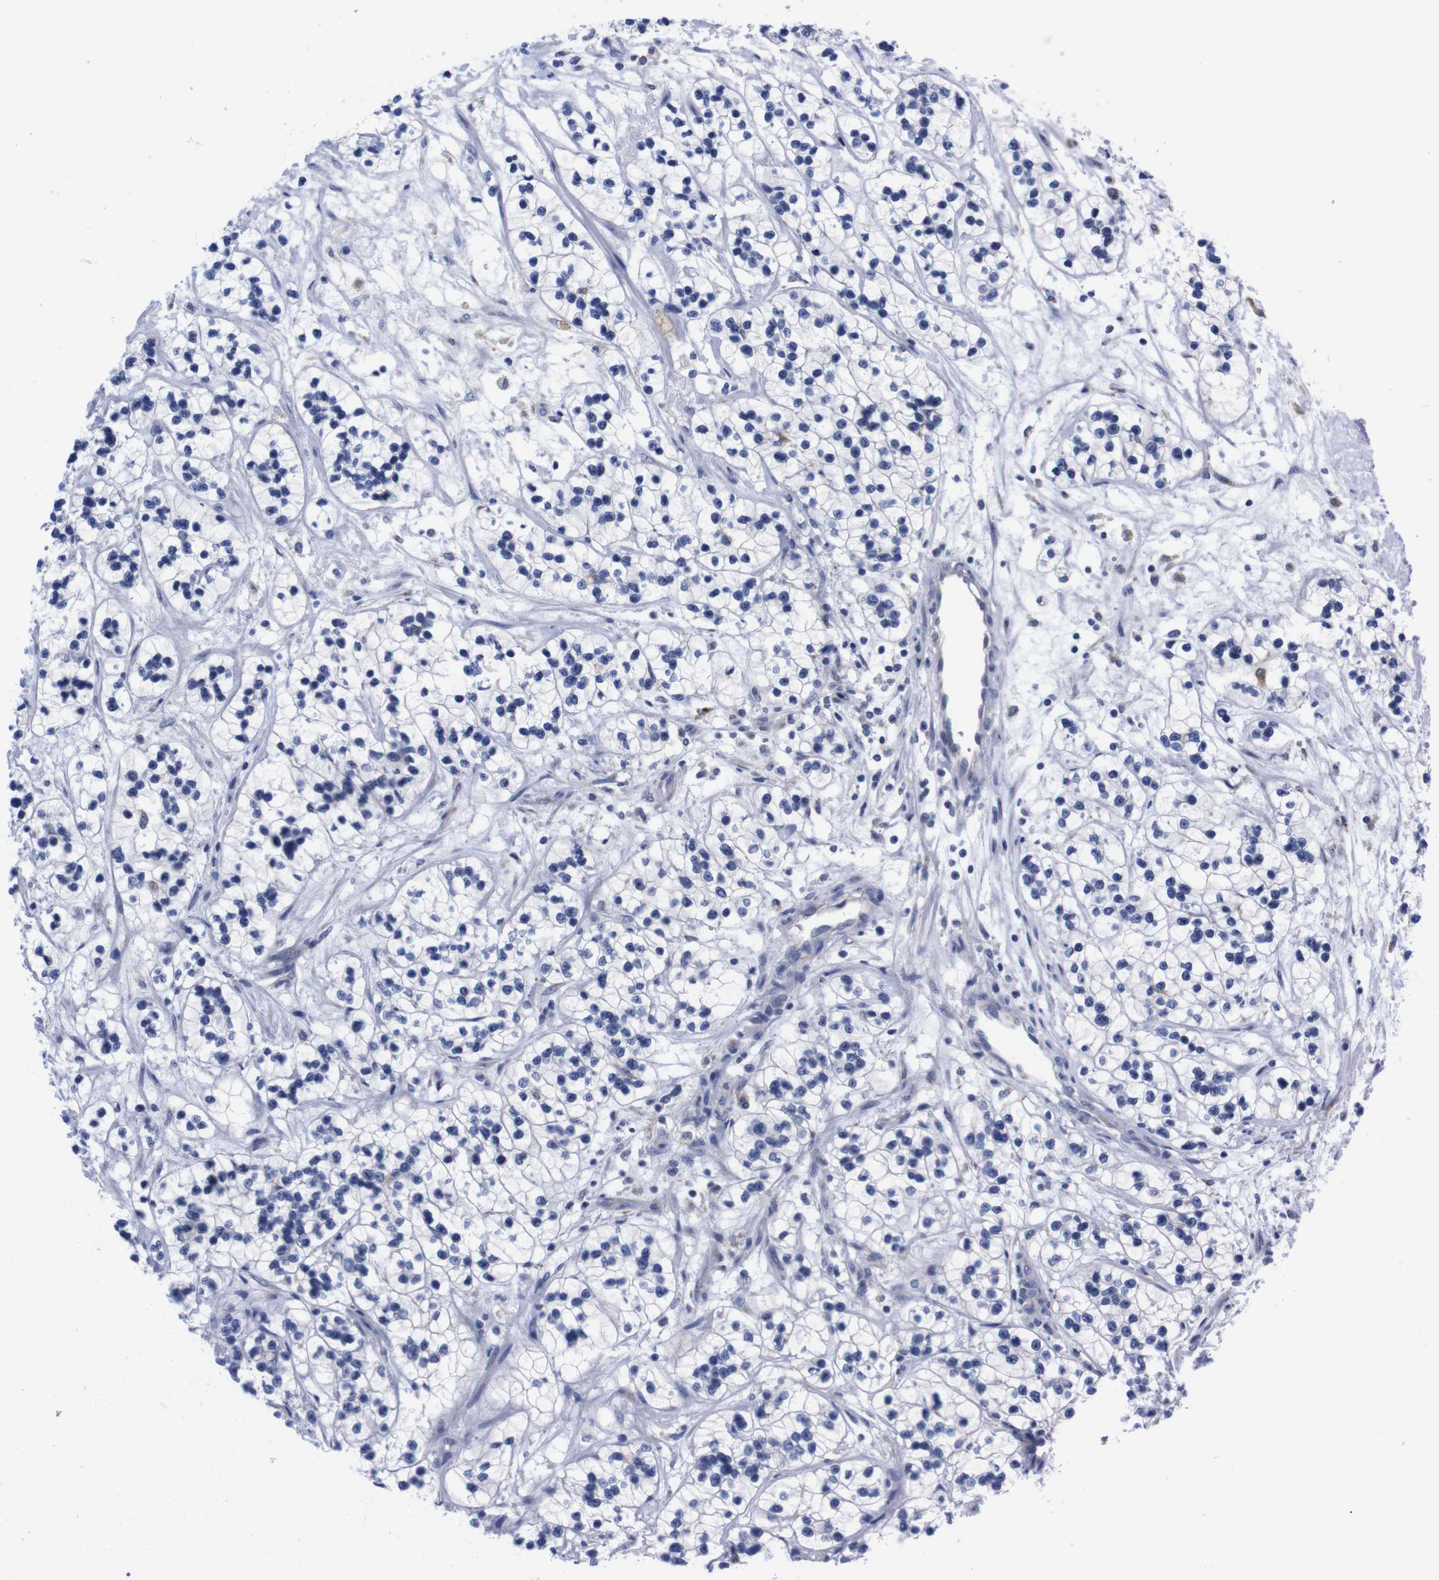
{"staining": {"intensity": "negative", "quantity": "none", "location": "none"}, "tissue": "renal cancer", "cell_type": "Tumor cells", "image_type": "cancer", "snomed": [{"axis": "morphology", "description": "Adenocarcinoma, NOS"}, {"axis": "topography", "description": "Kidney"}], "caption": "Human renal cancer (adenocarcinoma) stained for a protein using immunohistochemistry exhibits no staining in tumor cells.", "gene": "NEBL", "patient": {"sex": "female", "age": 57}}